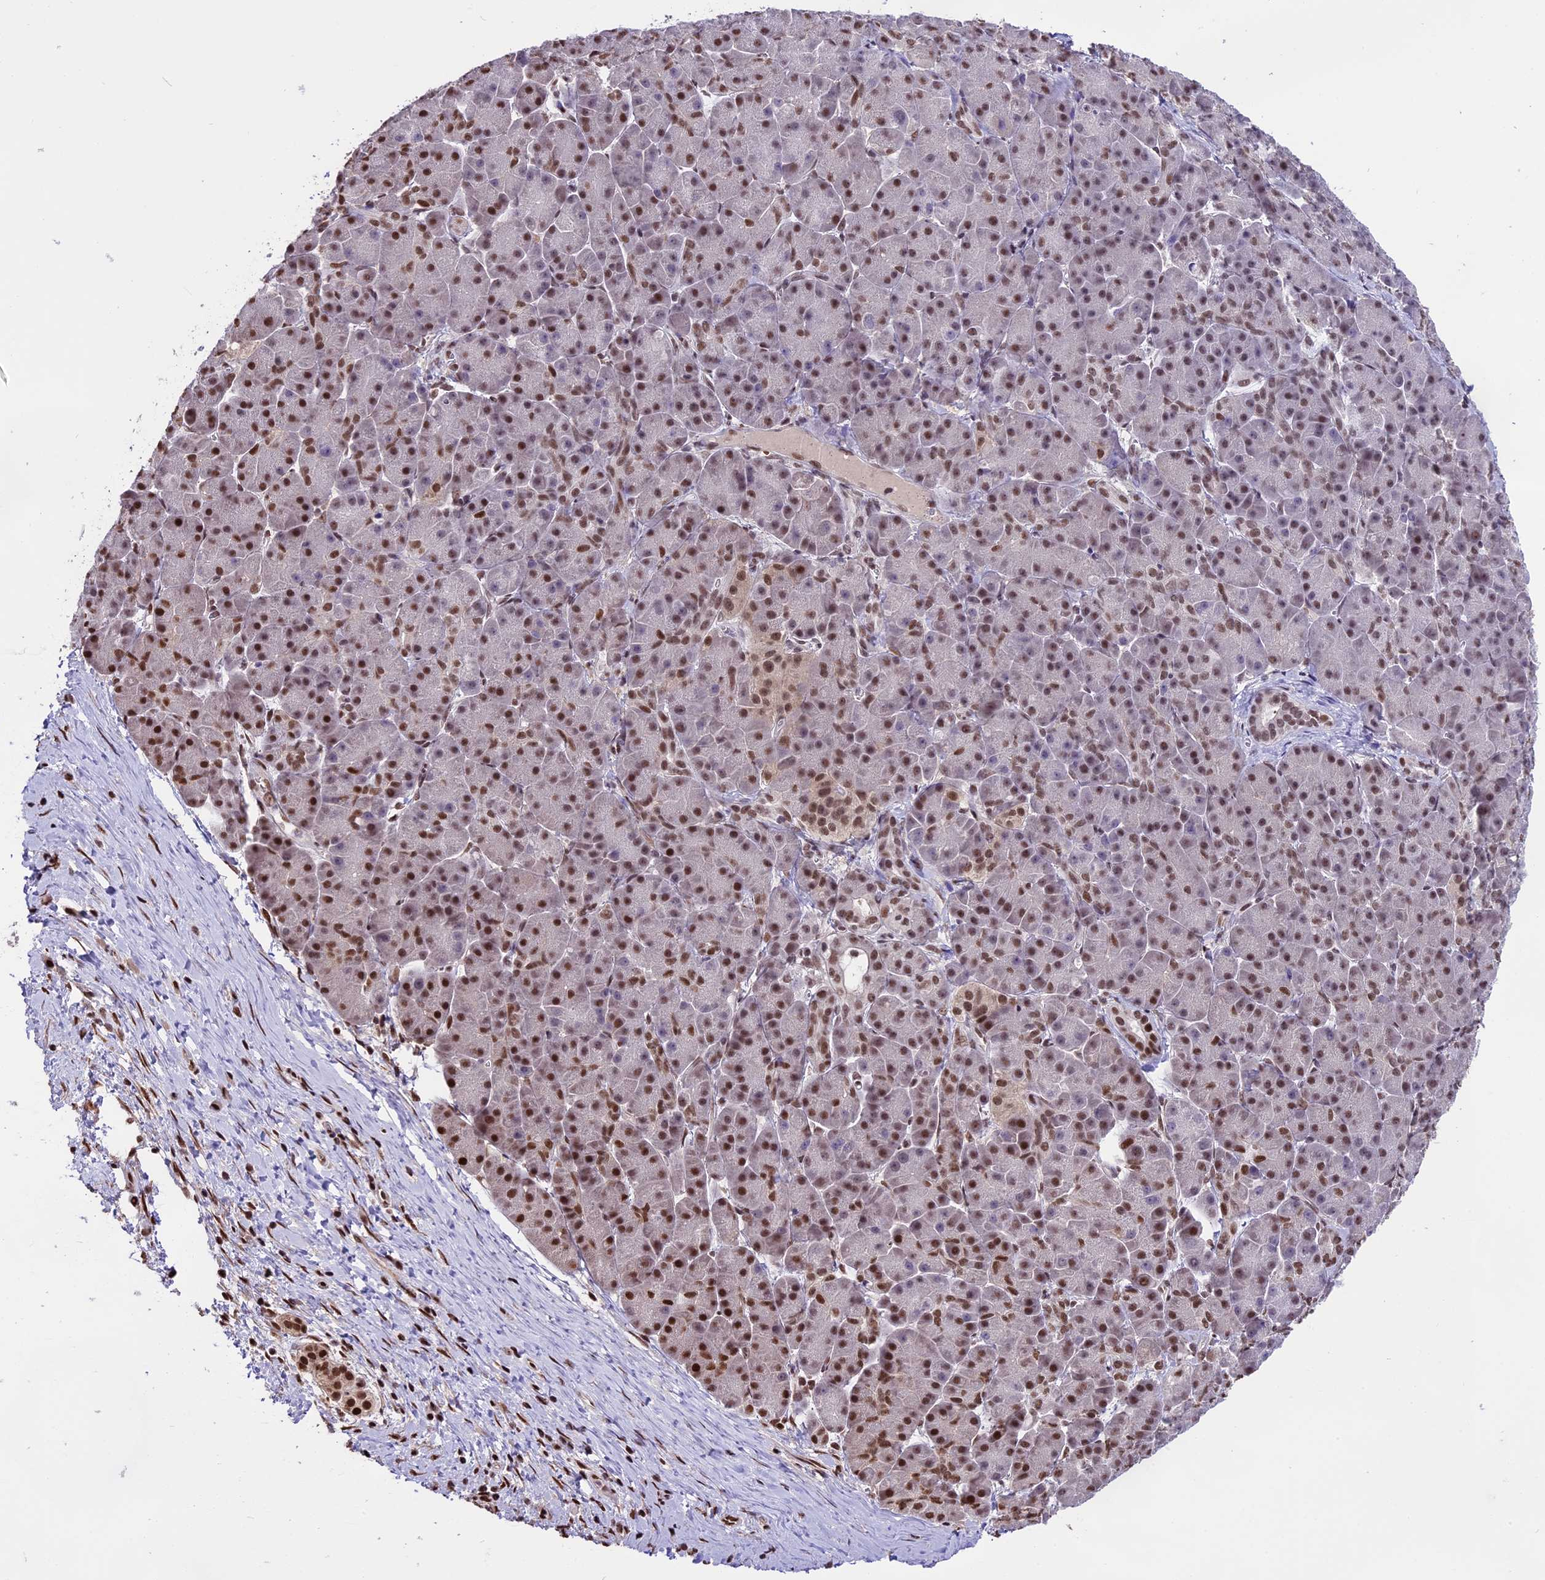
{"staining": {"intensity": "moderate", "quantity": ">75%", "location": "nuclear"}, "tissue": "pancreatic cancer", "cell_type": "Tumor cells", "image_type": "cancer", "snomed": [{"axis": "morphology", "description": "Adenocarcinoma, NOS"}, {"axis": "topography", "description": "Pancreas"}], "caption": "Immunohistochemical staining of pancreatic adenocarcinoma shows moderate nuclear protein expression in about >75% of tumor cells. Ihc stains the protein in brown and the nuclei are stained blue.", "gene": "POLR3E", "patient": {"sex": "male", "age": 68}}